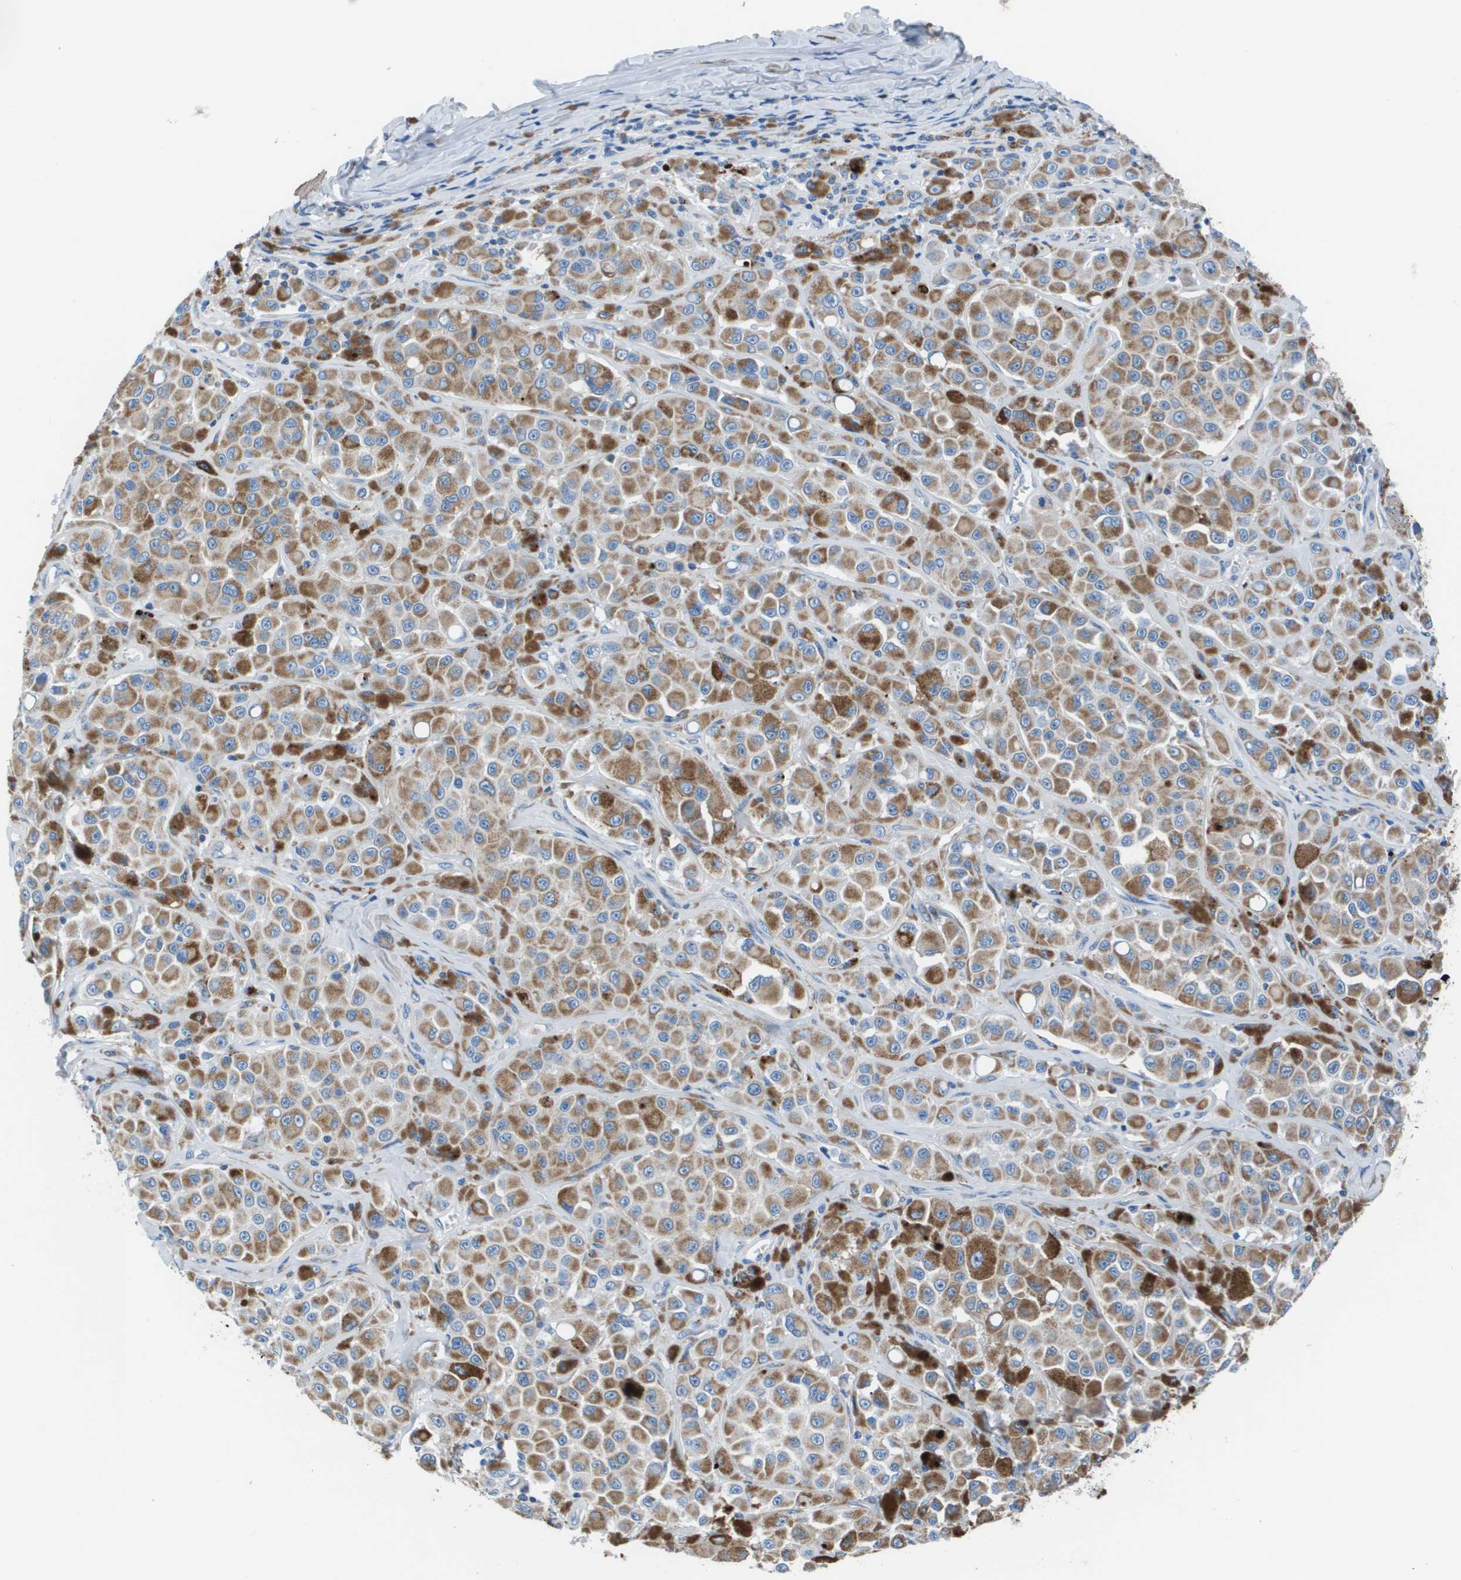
{"staining": {"intensity": "weak", "quantity": ">75%", "location": "cytoplasmic/membranous"}, "tissue": "melanoma", "cell_type": "Tumor cells", "image_type": "cancer", "snomed": [{"axis": "morphology", "description": "Malignant melanoma, NOS"}, {"axis": "topography", "description": "Skin"}], "caption": "Weak cytoplasmic/membranous protein expression is identified in about >75% of tumor cells in melanoma. The protein is stained brown, and the nuclei are stained in blue (DAB (3,3'-diaminobenzidine) IHC with brightfield microscopy, high magnification).", "gene": "ZDHHC3", "patient": {"sex": "male", "age": 84}}